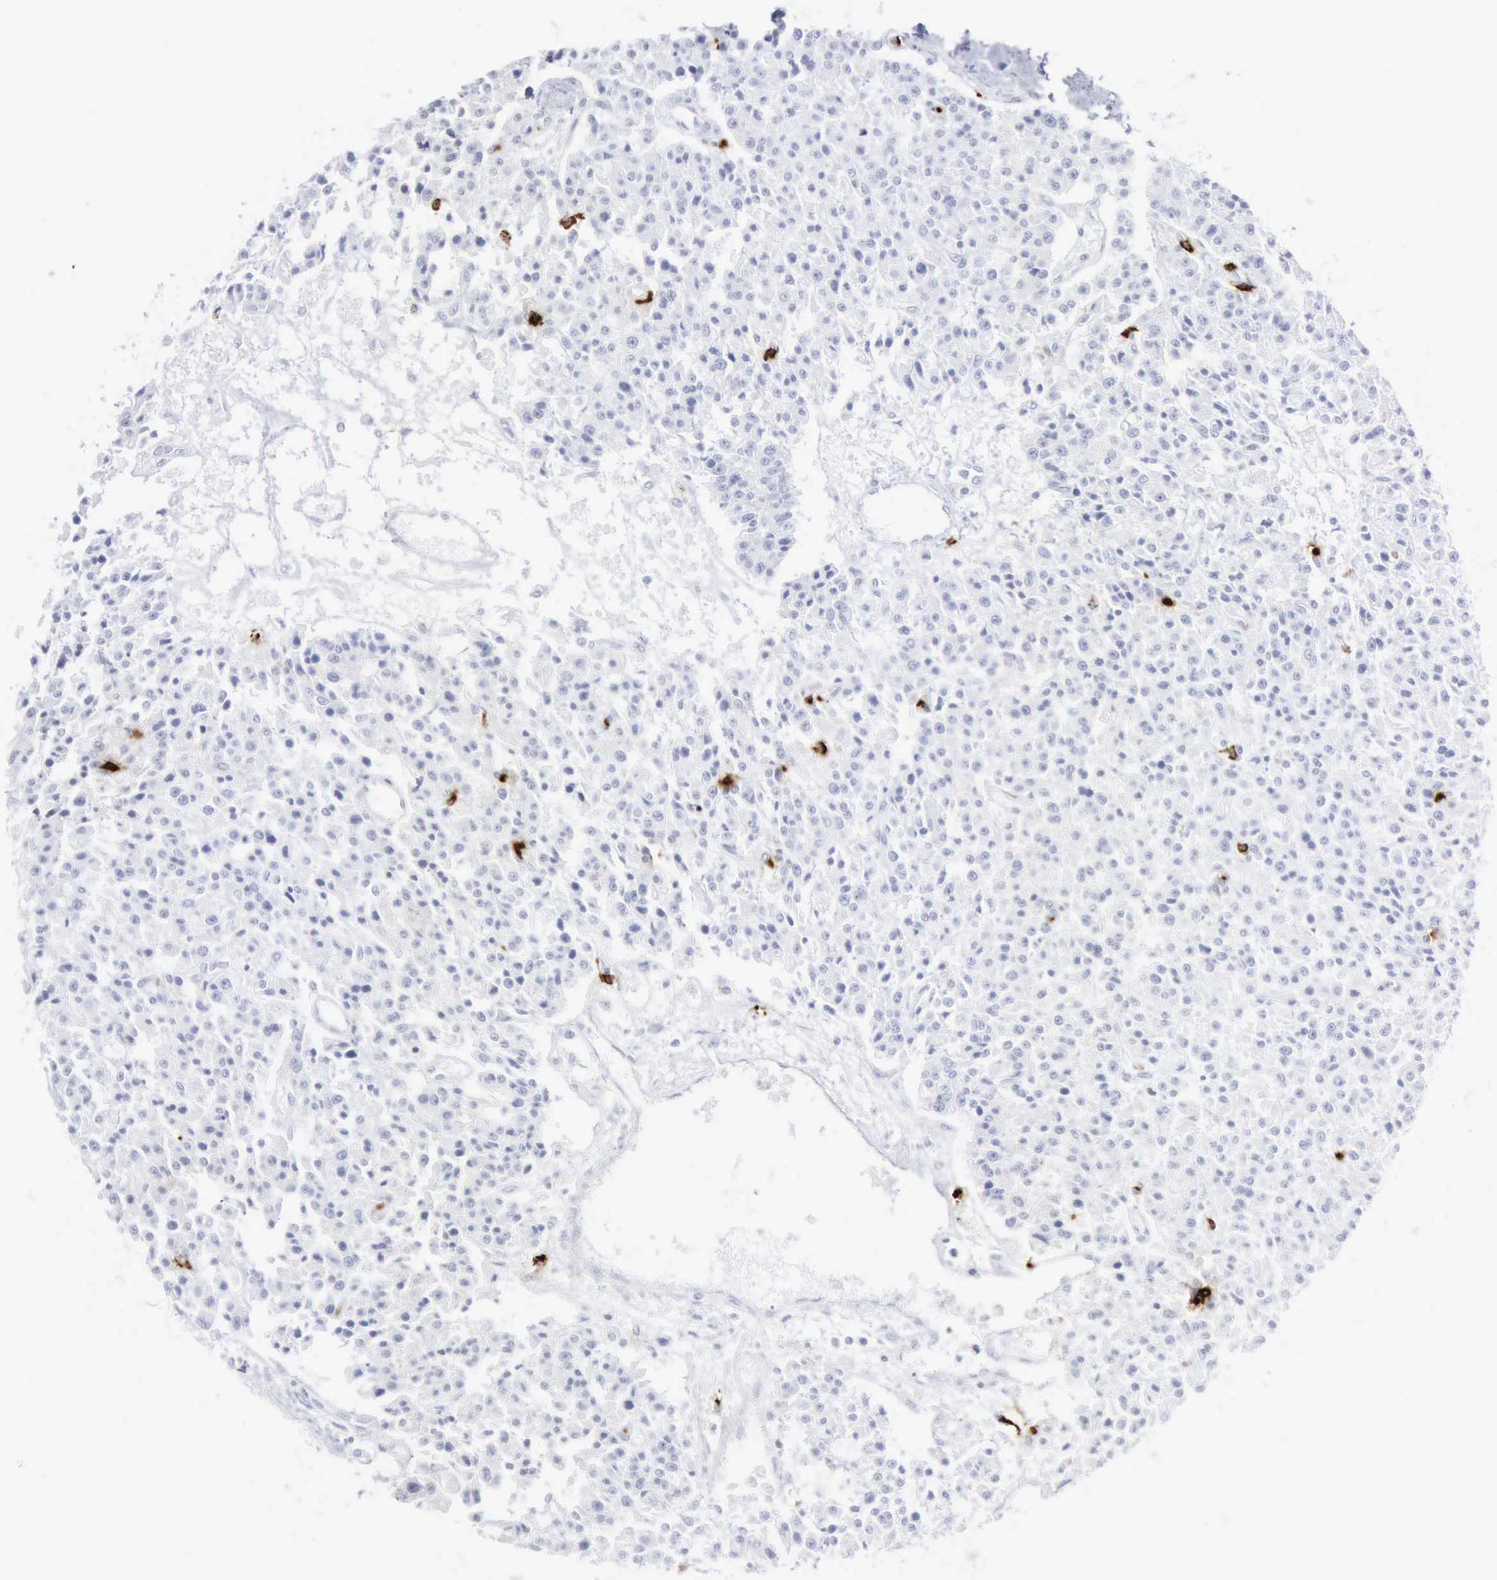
{"staining": {"intensity": "negative", "quantity": "none", "location": "none"}, "tissue": "carcinoid", "cell_type": "Tumor cells", "image_type": "cancer", "snomed": [{"axis": "morphology", "description": "Carcinoid, malignant, NOS"}, {"axis": "topography", "description": "Stomach"}], "caption": "The photomicrograph exhibits no significant staining in tumor cells of carcinoid.", "gene": "CMA1", "patient": {"sex": "female", "age": 76}}